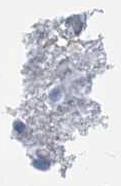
{"staining": {"intensity": "negative", "quantity": "none", "location": "none"}, "tissue": "caudate", "cell_type": "Glial cells", "image_type": "normal", "snomed": [{"axis": "morphology", "description": "Normal tissue, NOS"}, {"axis": "topography", "description": "Lateral ventricle wall"}], "caption": "Caudate stained for a protein using IHC demonstrates no positivity glial cells.", "gene": "TRMT2B", "patient": {"sex": "male", "age": 37}}